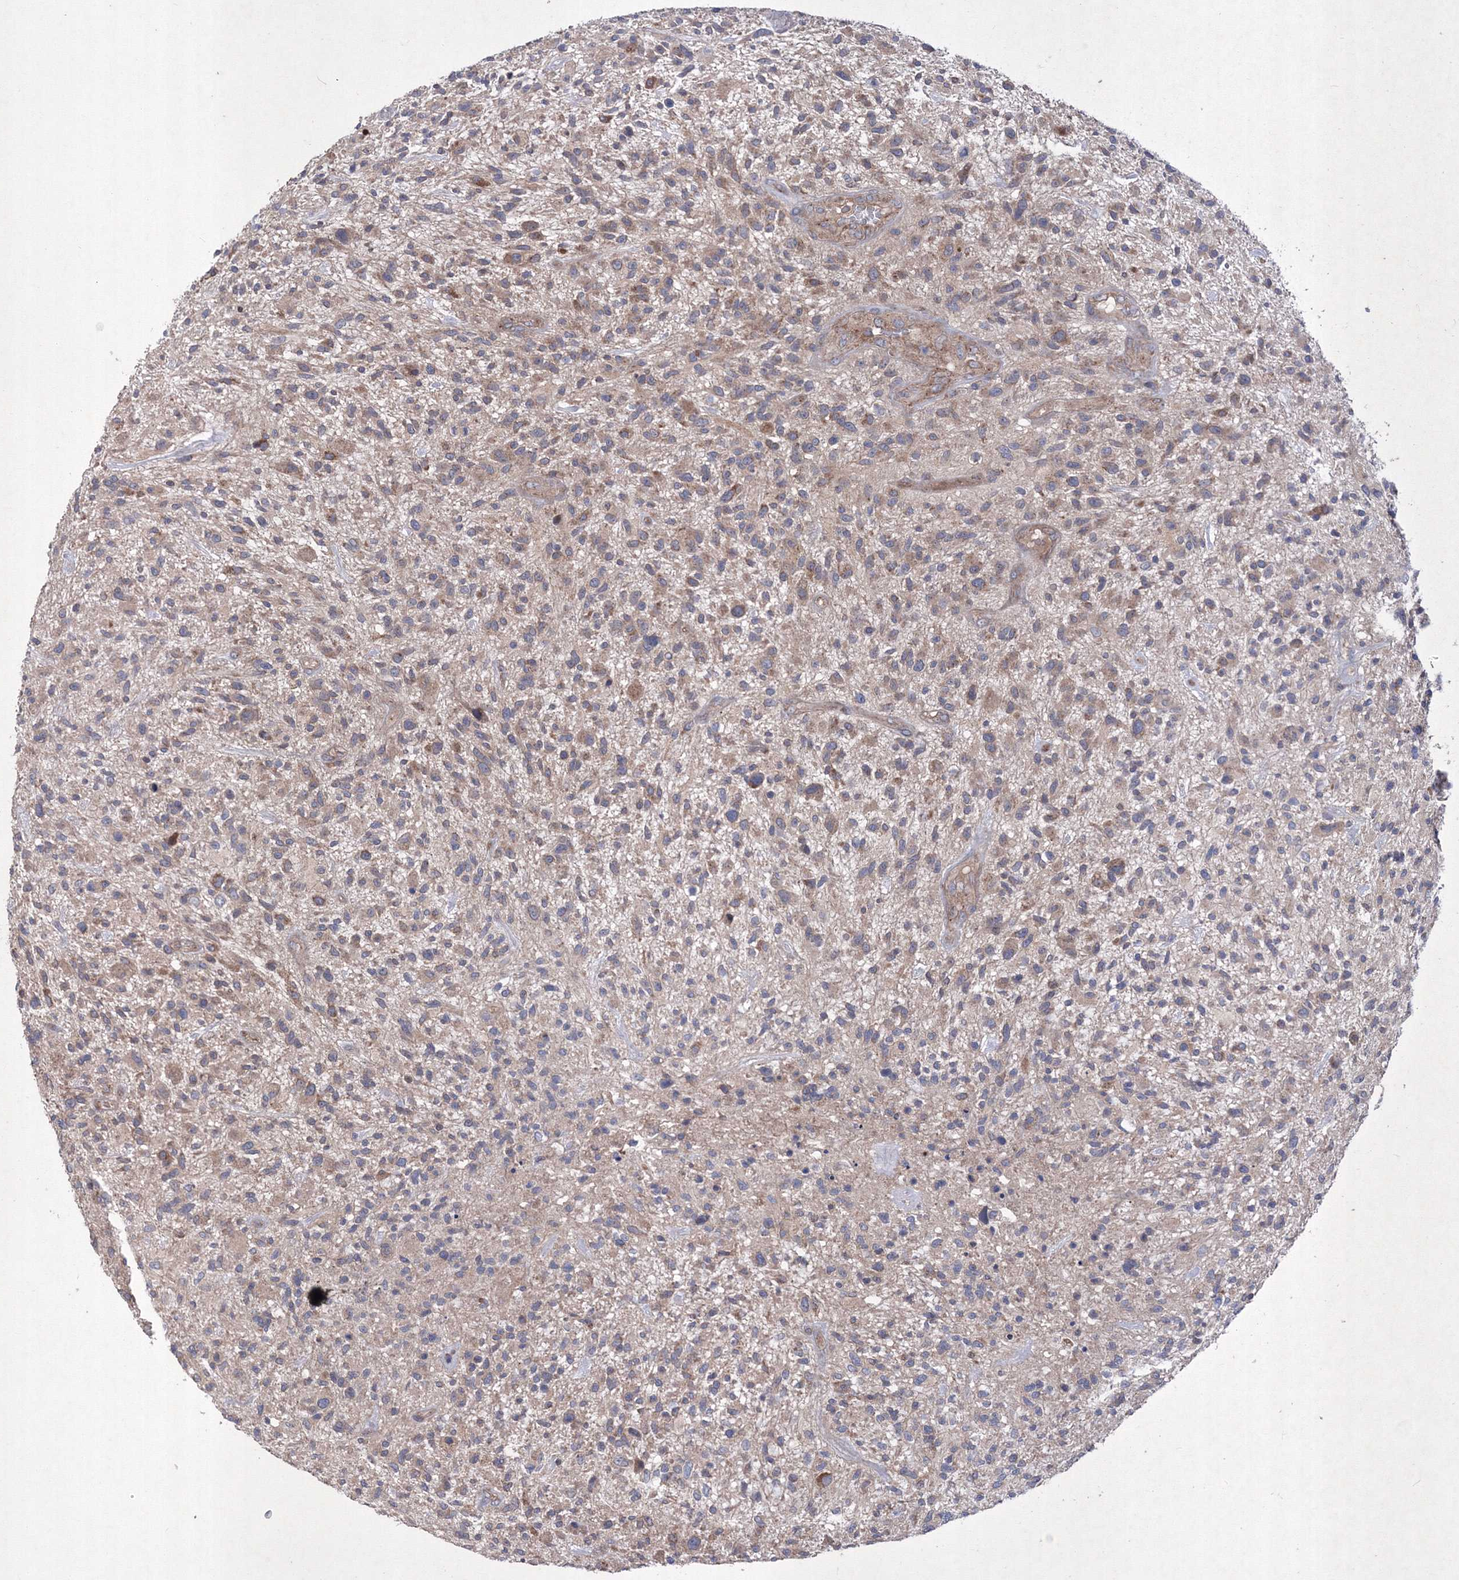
{"staining": {"intensity": "weak", "quantity": "25%-75%", "location": "cytoplasmic/membranous"}, "tissue": "glioma", "cell_type": "Tumor cells", "image_type": "cancer", "snomed": [{"axis": "morphology", "description": "Glioma, malignant, High grade"}, {"axis": "topography", "description": "Brain"}], "caption": "The photomicrograph reveals a brown stain indicating the presence of a protein in the cytoplasmic/membranous of tumor cells in malignant high-grade glioma. (DAB IHC, brown staining for protein, blue staining for nuclei).", "gene": "MTRF1L", "patient": {"sex": "male", "age": 47}}